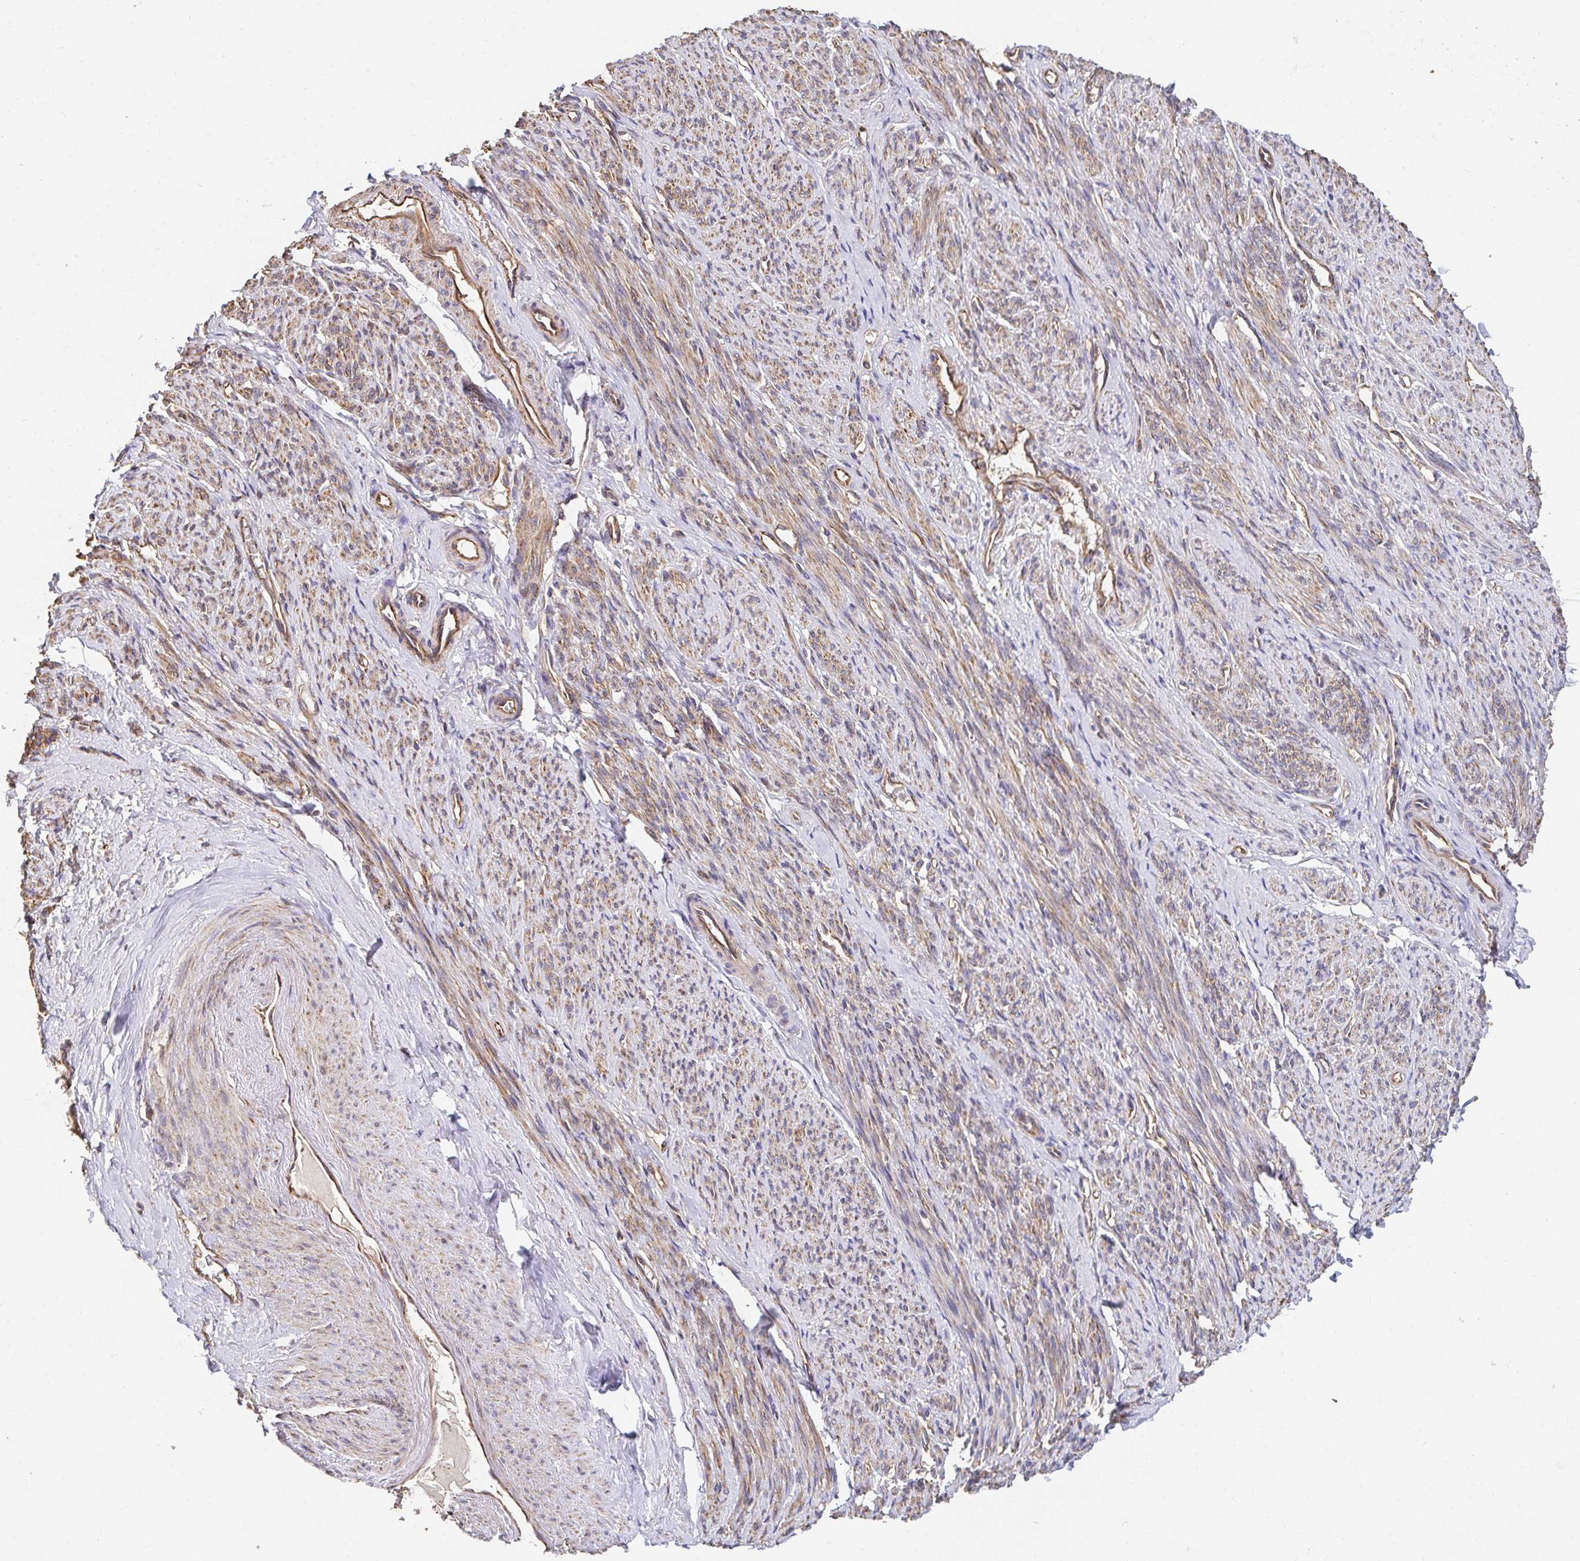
{"staining": {"intensity": "moderate", "quantity": ">75%", "location": "cytoplasmic/membranous"}, "tissue": "smooth muscle", "cell_type": "Smooth muscle cells", "image_type": "normal", "snomed": [{"axis": "morphology", "description": "Normal tissue, NOS"}, {"axis": "topography", "description": "Smooth muscle"}], "caption": "Human smooth muscle stained with a brown dye shows moderate cytoplasmic/membranous positive staining in approximately >75% of smooth muscle cells.", "gene": "APBB1", "patient": {"sex": "female", "age": 65}}